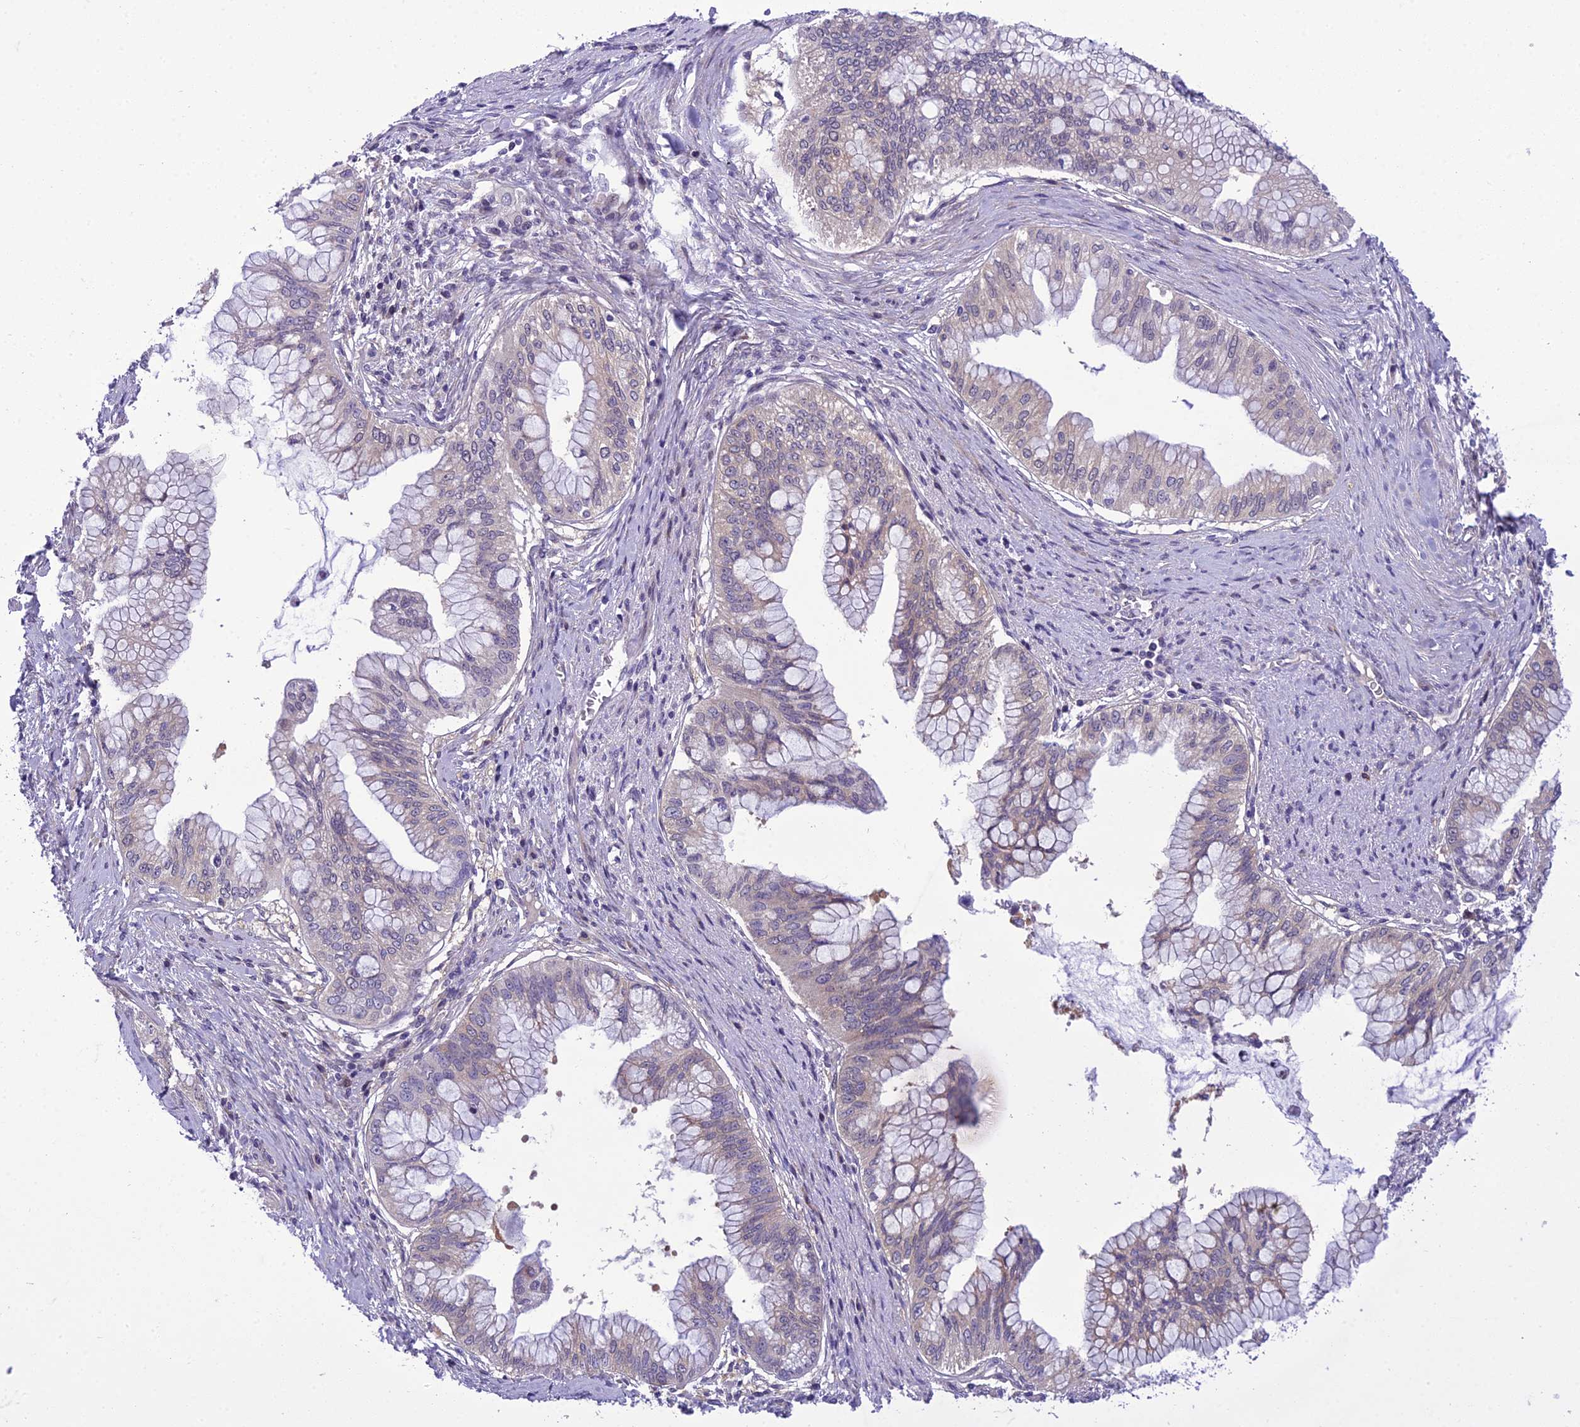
{"staining": {"intensity": "weak", "quantity": "<25%", "location": "cytoplasmic/membranous"}, "tissue": "pancreatic cancer", "cell_type": "Tumor cells", "image_type": "cancer", "snomed": [{"axis": "morphology", "description": "Adenocarcinoma, NOS"}, {"axis": "topography", "description": "Pancreas"}], "caption": "This is a histopathology image of immunohistochemistry (IHC) staining of pancreatic cancer, which shows no staining in tumor cells.", "gene": "GAB4", "patient": {"sex": "male", "age": 46}}